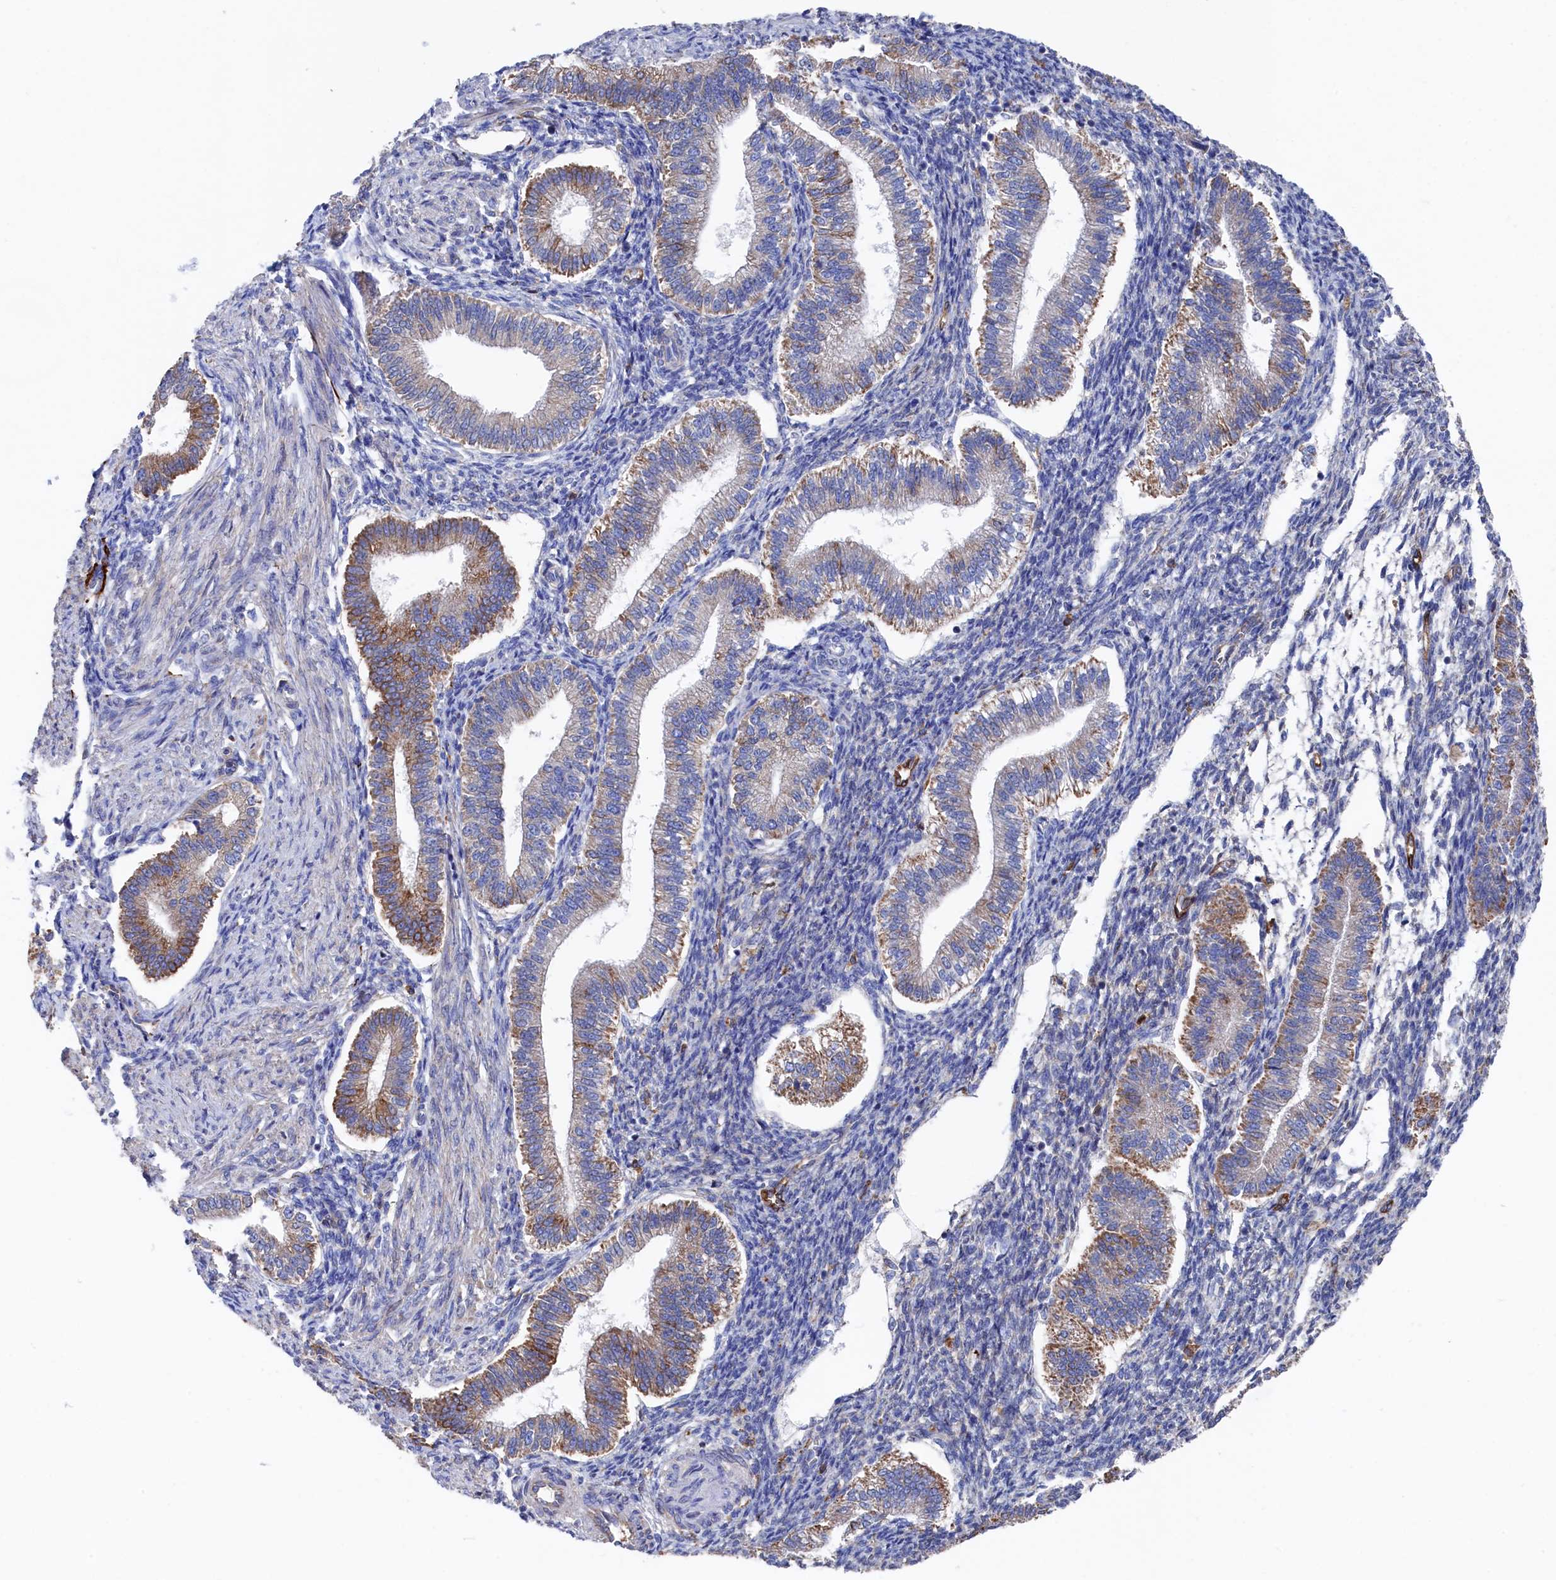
{"staining": {"intensity": "negative", "quantity": "none", "location": "none"}, "tissue": "endometrium", "cell_type": "Cells in endometrial stroma", "image_type": "normal", "snomed": [{"axis": "morphology", "description": "Normal tissue, NOS"}, {"axis": "topography", "description": "Endometrium"}], "caption": "A high-resolution image shows IHC staining of benign endometrium, which reveals no significant staining in cells in endometrial stroma.", "gene": "C12orf73", "patient": {"sex": "female", "age": 24}}